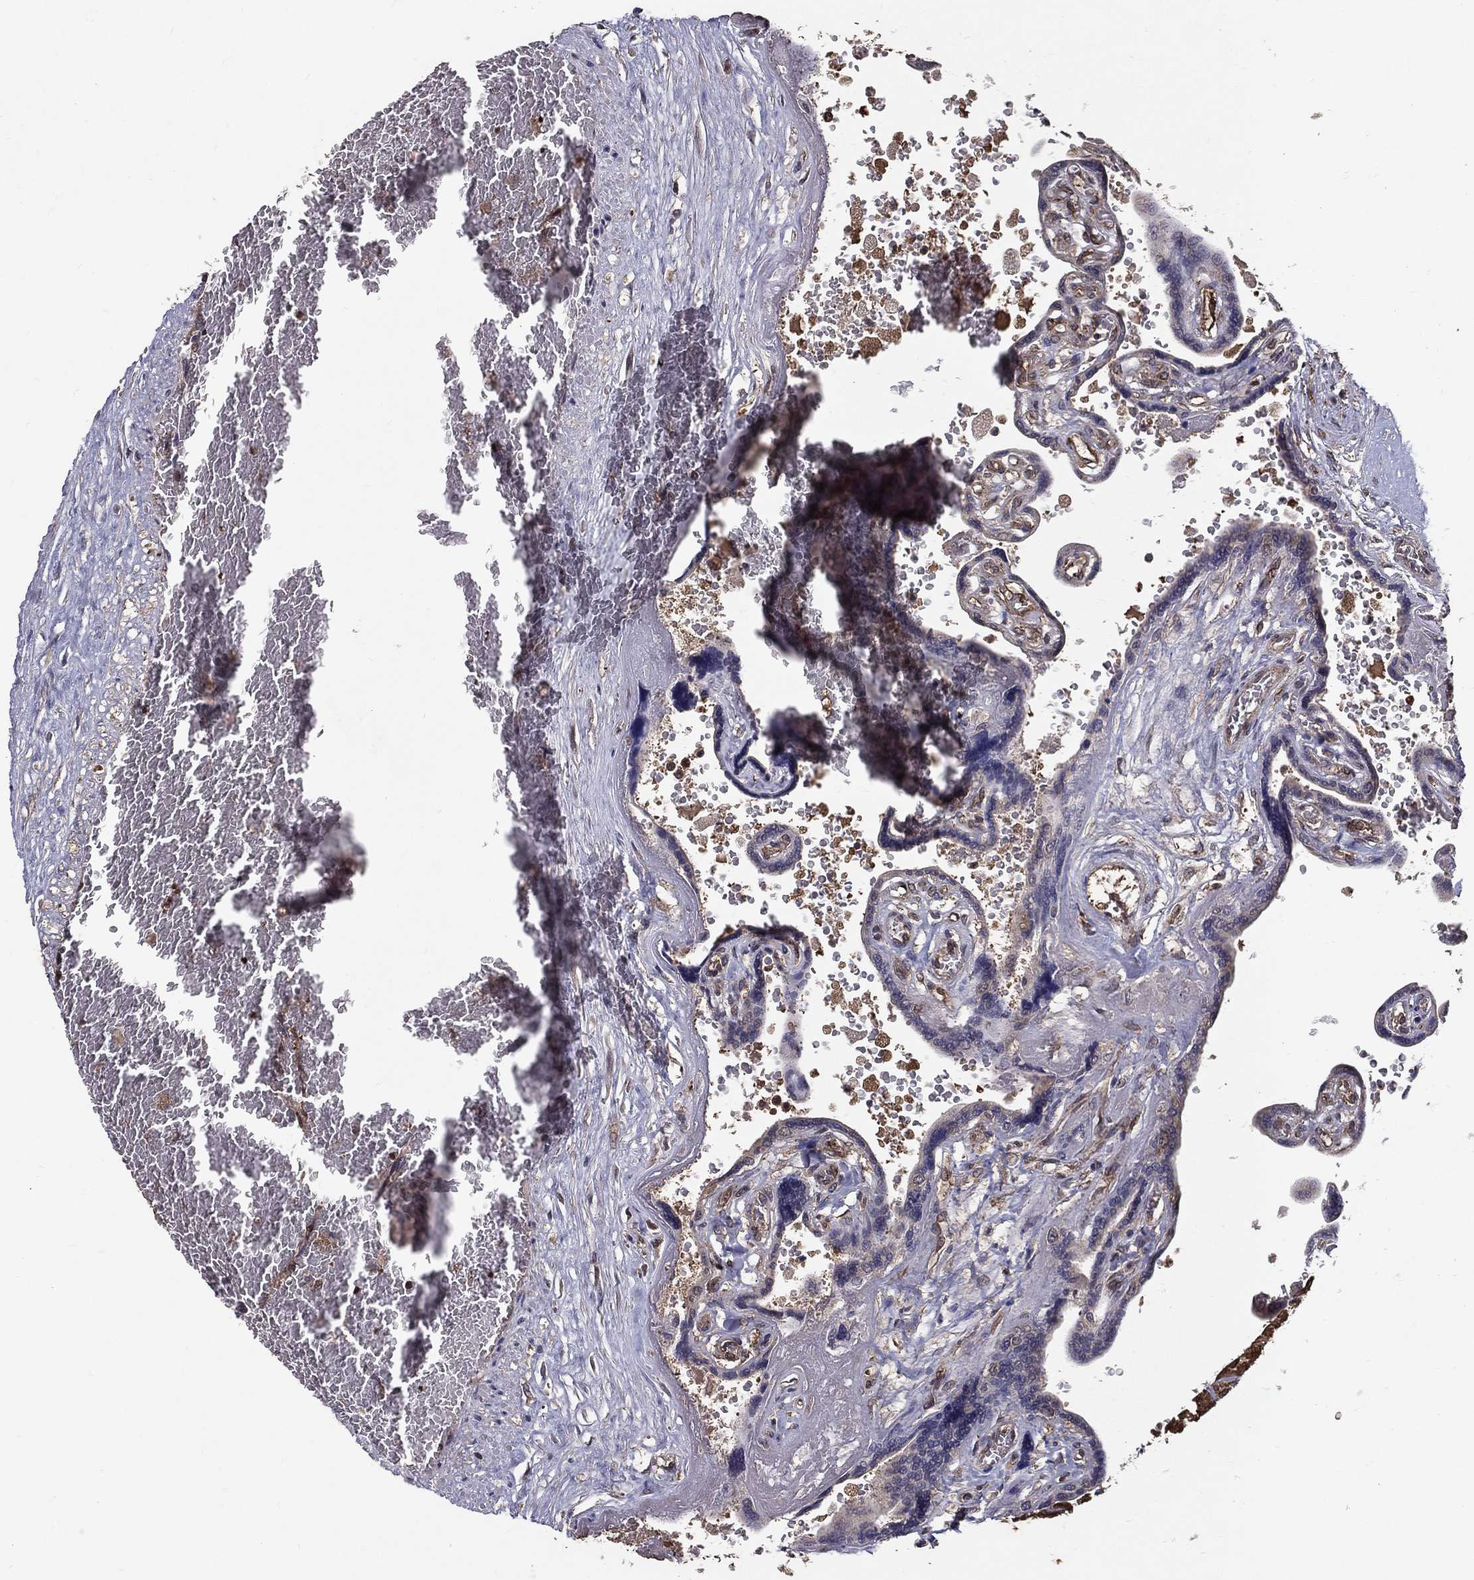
{"staining": {"intensity": "moderate", "quantity": ">75%", "location": "cytoplasmic/membranous"}, "tissue": "placenta", "cell_type": "Decidual cells", "image_type": "normal", "snomed": [{"axis": "morphology", "description": "Normal tissue, NOS"}, {"axis": "topography", "description": "Placenta"}], "caption": "Immunohistochemistry staining of benign placenta, which reveals medium levels of moderate cytoplasmic/membranous positivity in approximately >75% of decidual cells indicating moderate cytoplasmic/membranous protein expression. The staining was performed using DAB (3,3'-diaminobenzidine) (brown) for protein detection and nuclei were counterstained in hematoxylin (blue).", "gene": "CERS2", "patient": {"sex": "female", "age": 32}}